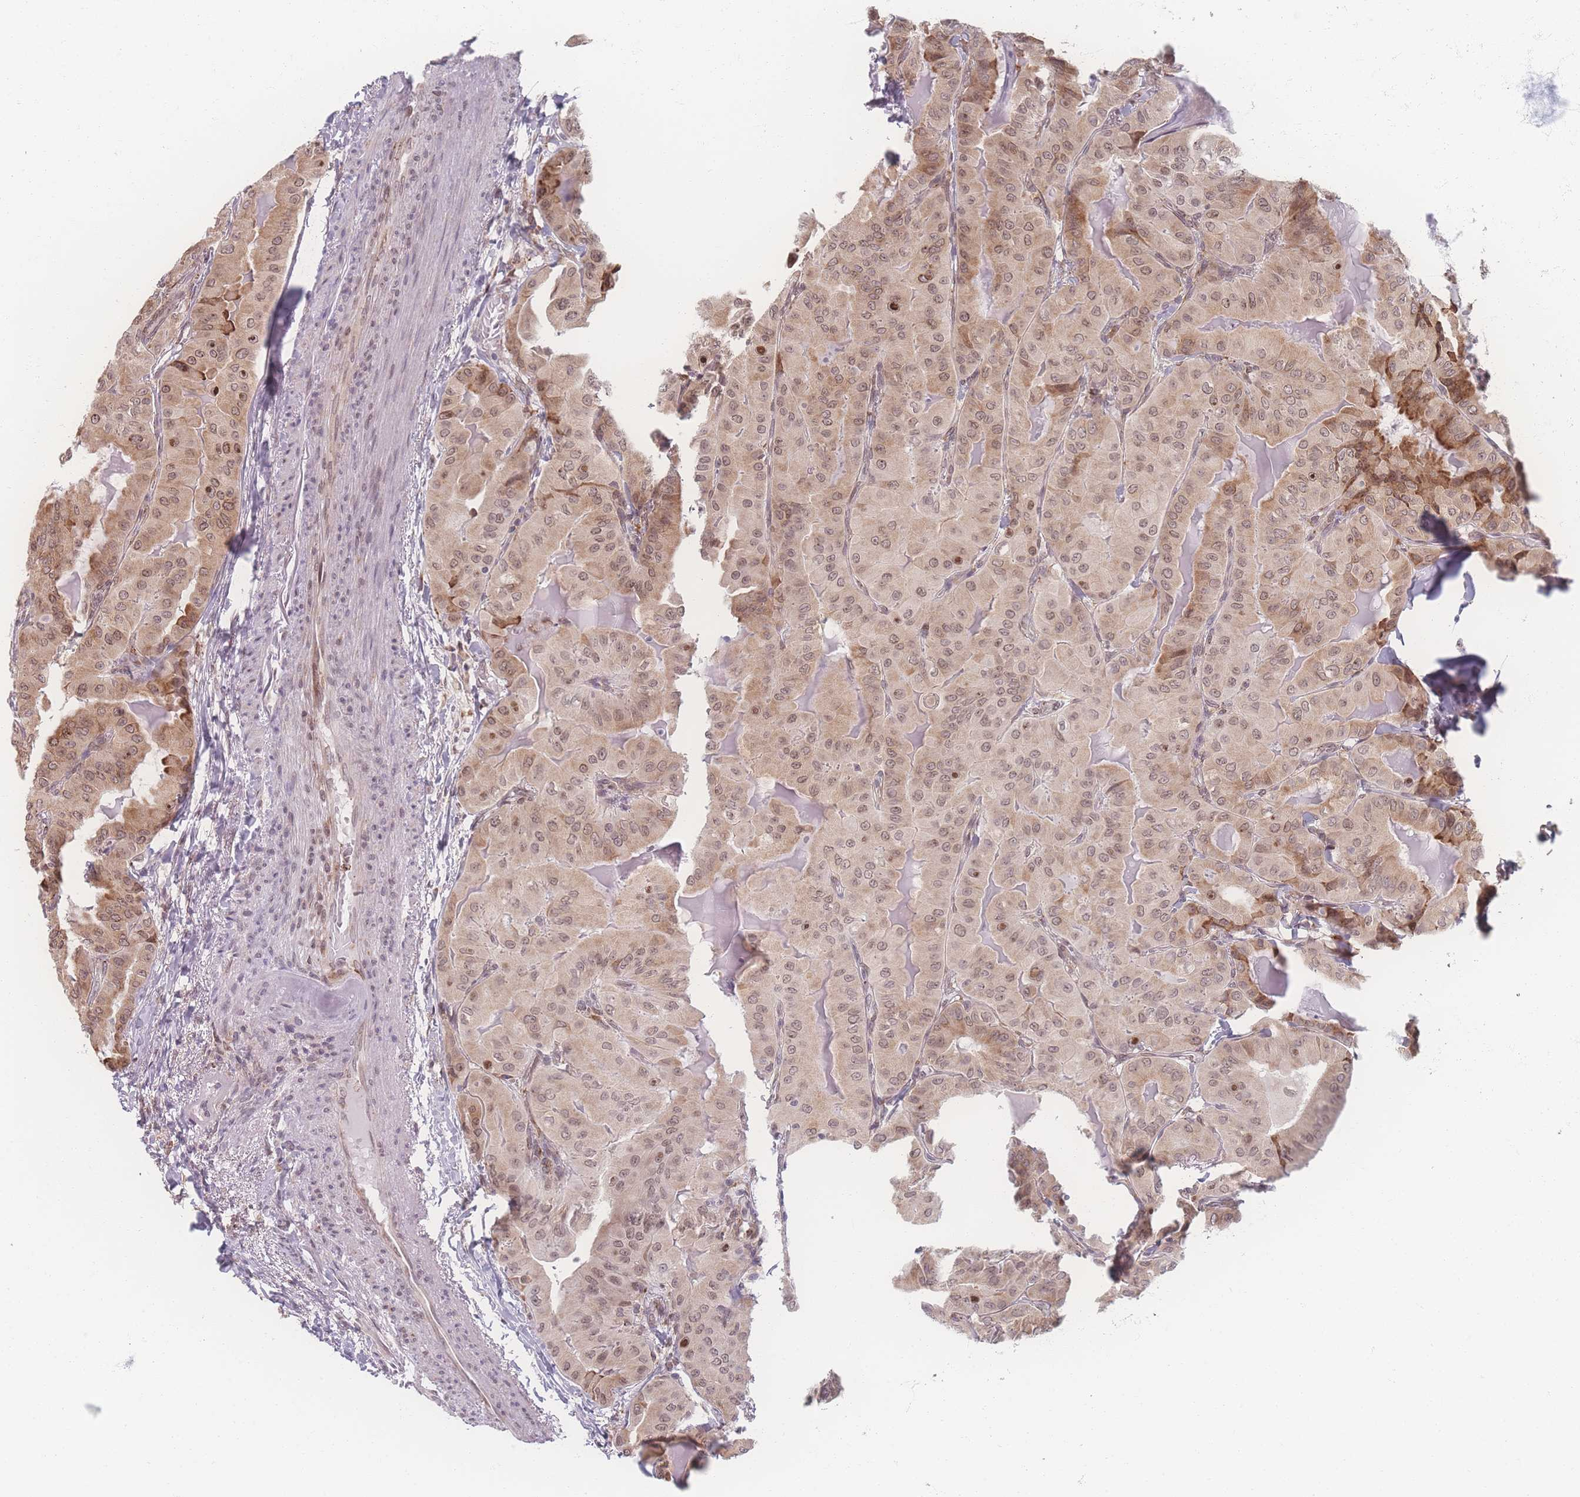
{"staining": {"intensity": "moderate", "quantity": ">75%", "location": "cytoplasmic/membranous,nuclear"}, "tissue": "thyroid cancer", "cell_type": "Tumor cells", "image_type": "cancer", "snomed": [{"axis": "morphology", "description": "Papillary adenocarcinoma, NOS"}, {"axis": "topography", "description": "Thyroid gland"}], "caption": "Thyroid cancer was stained to show a protein in brown. There is medium levels of moderate cytoplasmic/membranous and nuclear positivity in approximately >75% of tumor cells.", "gene": "ZC3H13", "patient": {"sex": "female", "age": 68}}